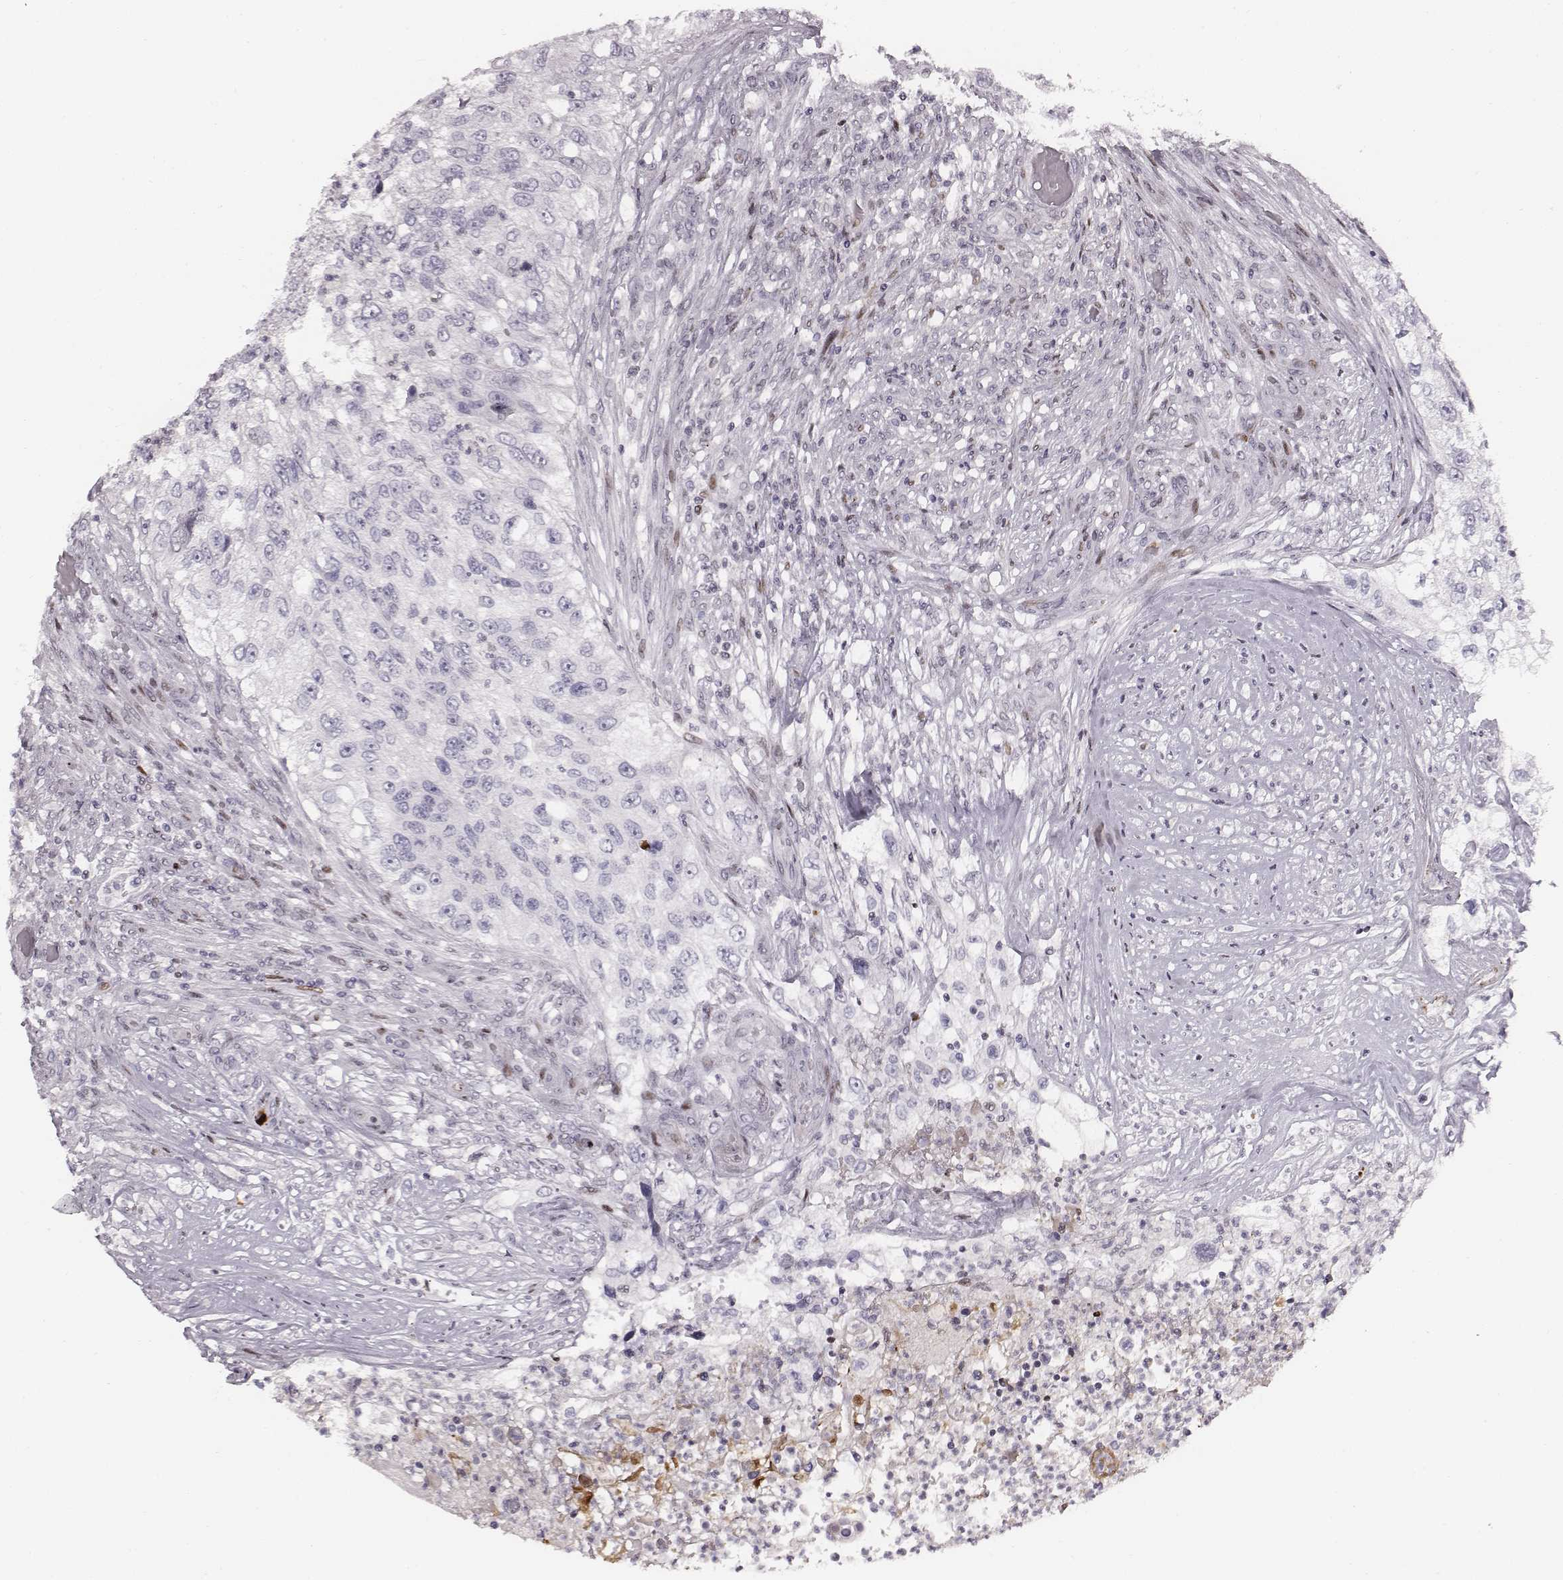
{"staining": {"intensity": "negative", "quantity": "none", "location": "none"}, "tissue": "urothelial cancer", "cell_type": "Tumor cells", "image_type": "cancer", "snomed": [{"axis": "morphology", "description": "Urothelial carcinoma, High grade"}, {"axis": "topography", "description": "Urinary bladder"}], "caption": "The immunohistochemistry (IHC) image has no significant staining in tumor cells of urothelial cancer tissue.", "gene": "NDC1", "patient": {"sex": "female", "age": 60}}